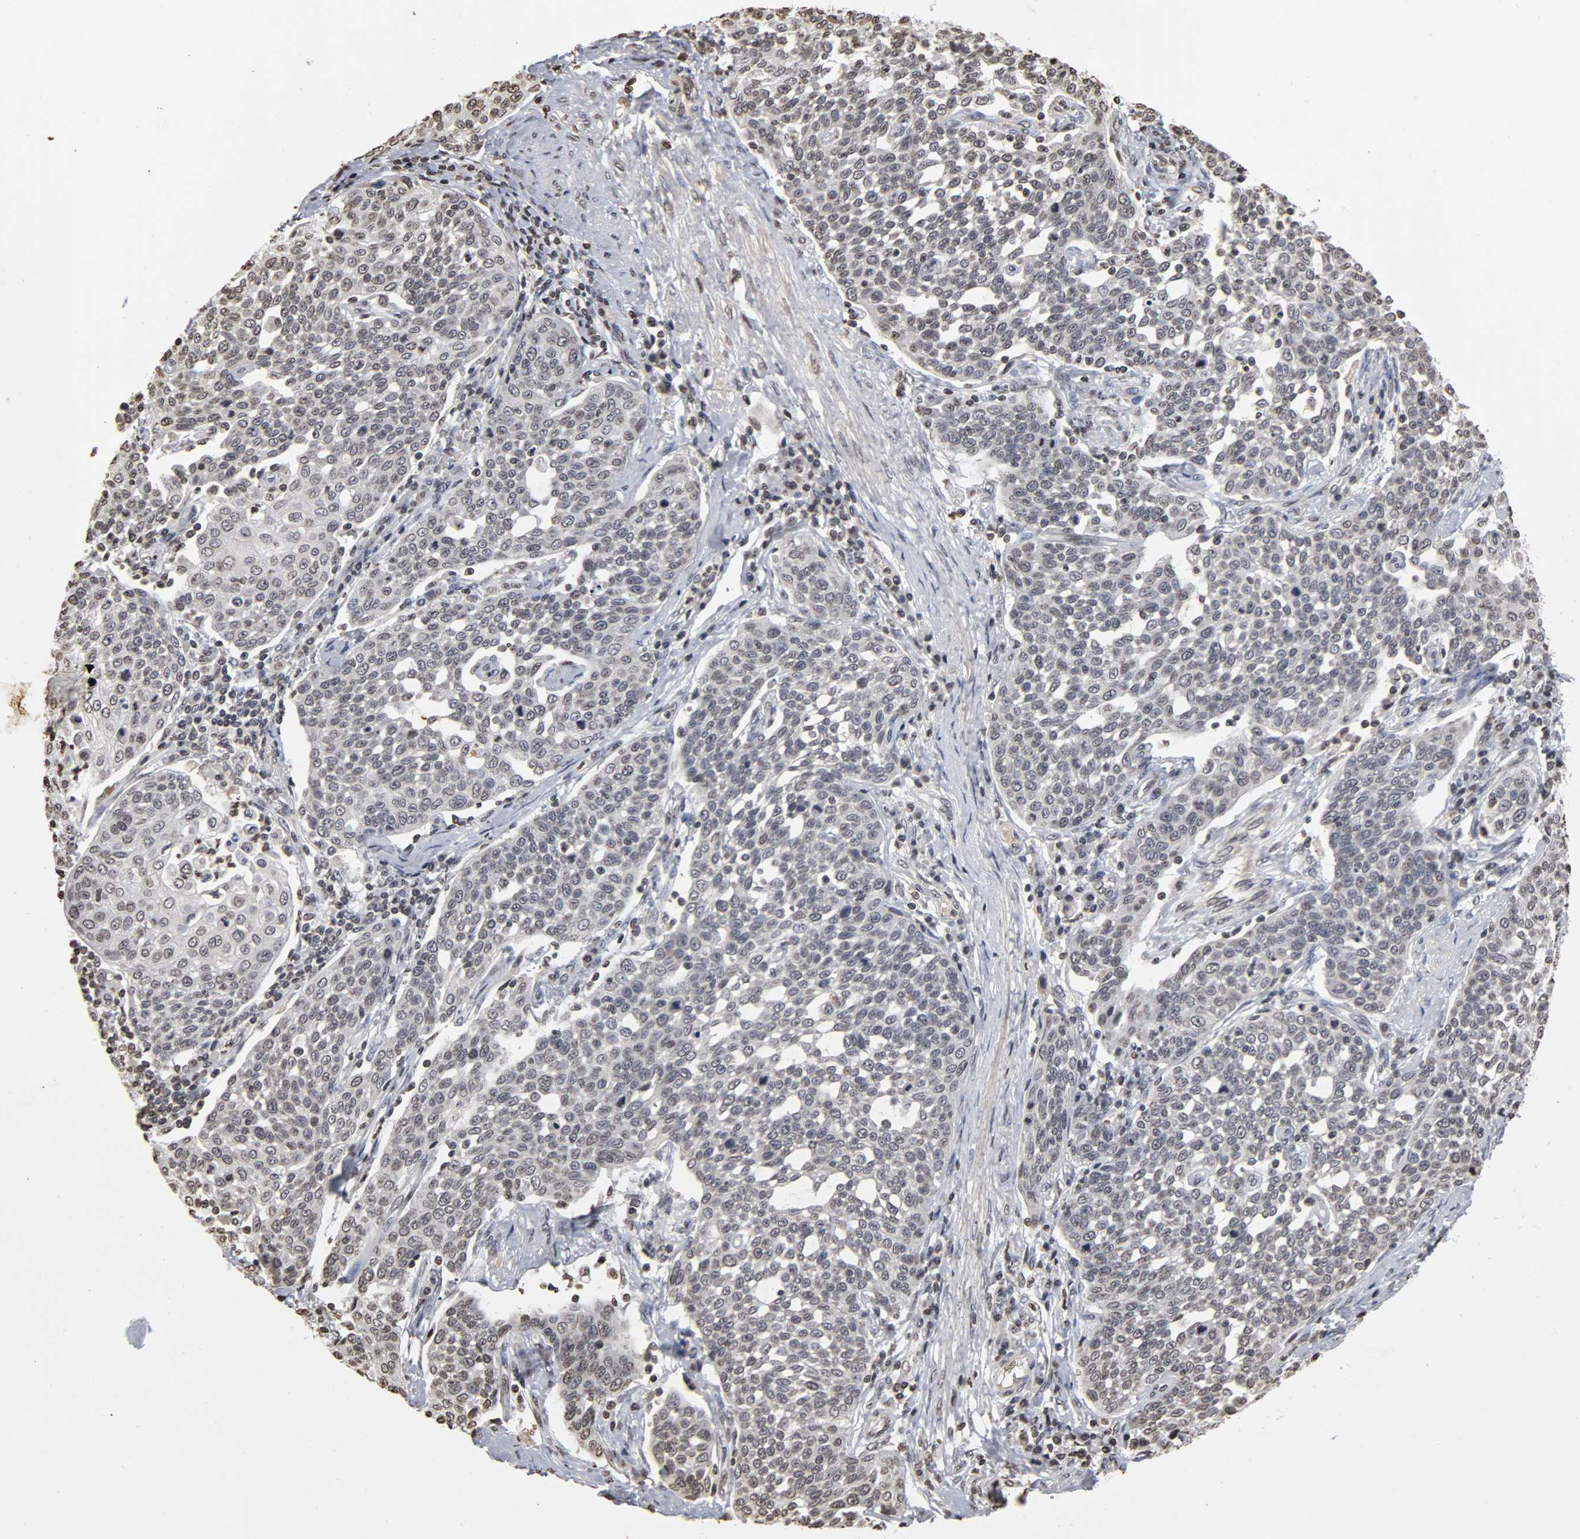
{"staining": {"intensity": "weak", "quantity": "<25%", "location": "nuclear"}, "tissue": "cervical cancer", "cell_type": "Tumor cells", "image_type": "cancer", "snomed": [{"axis": "morphology", "description": "Squamous cell carcinoma, NOS"}, {"axis": "topography", "description": "Cervix"}], "caption": "A high-resolution micrograph shows immunohistochemistry staining of cervical cancer (squamous cell carcinoma), which exhibits no significant positivity in tumor cells. The staining was performed using DAB to visualize the protein expression in brown, while the nuclei were stained in blue with hematoxylin (Magnification: 20x).", "gene": "ERCC2", "patient": {"sex": "female", "age": 34}}